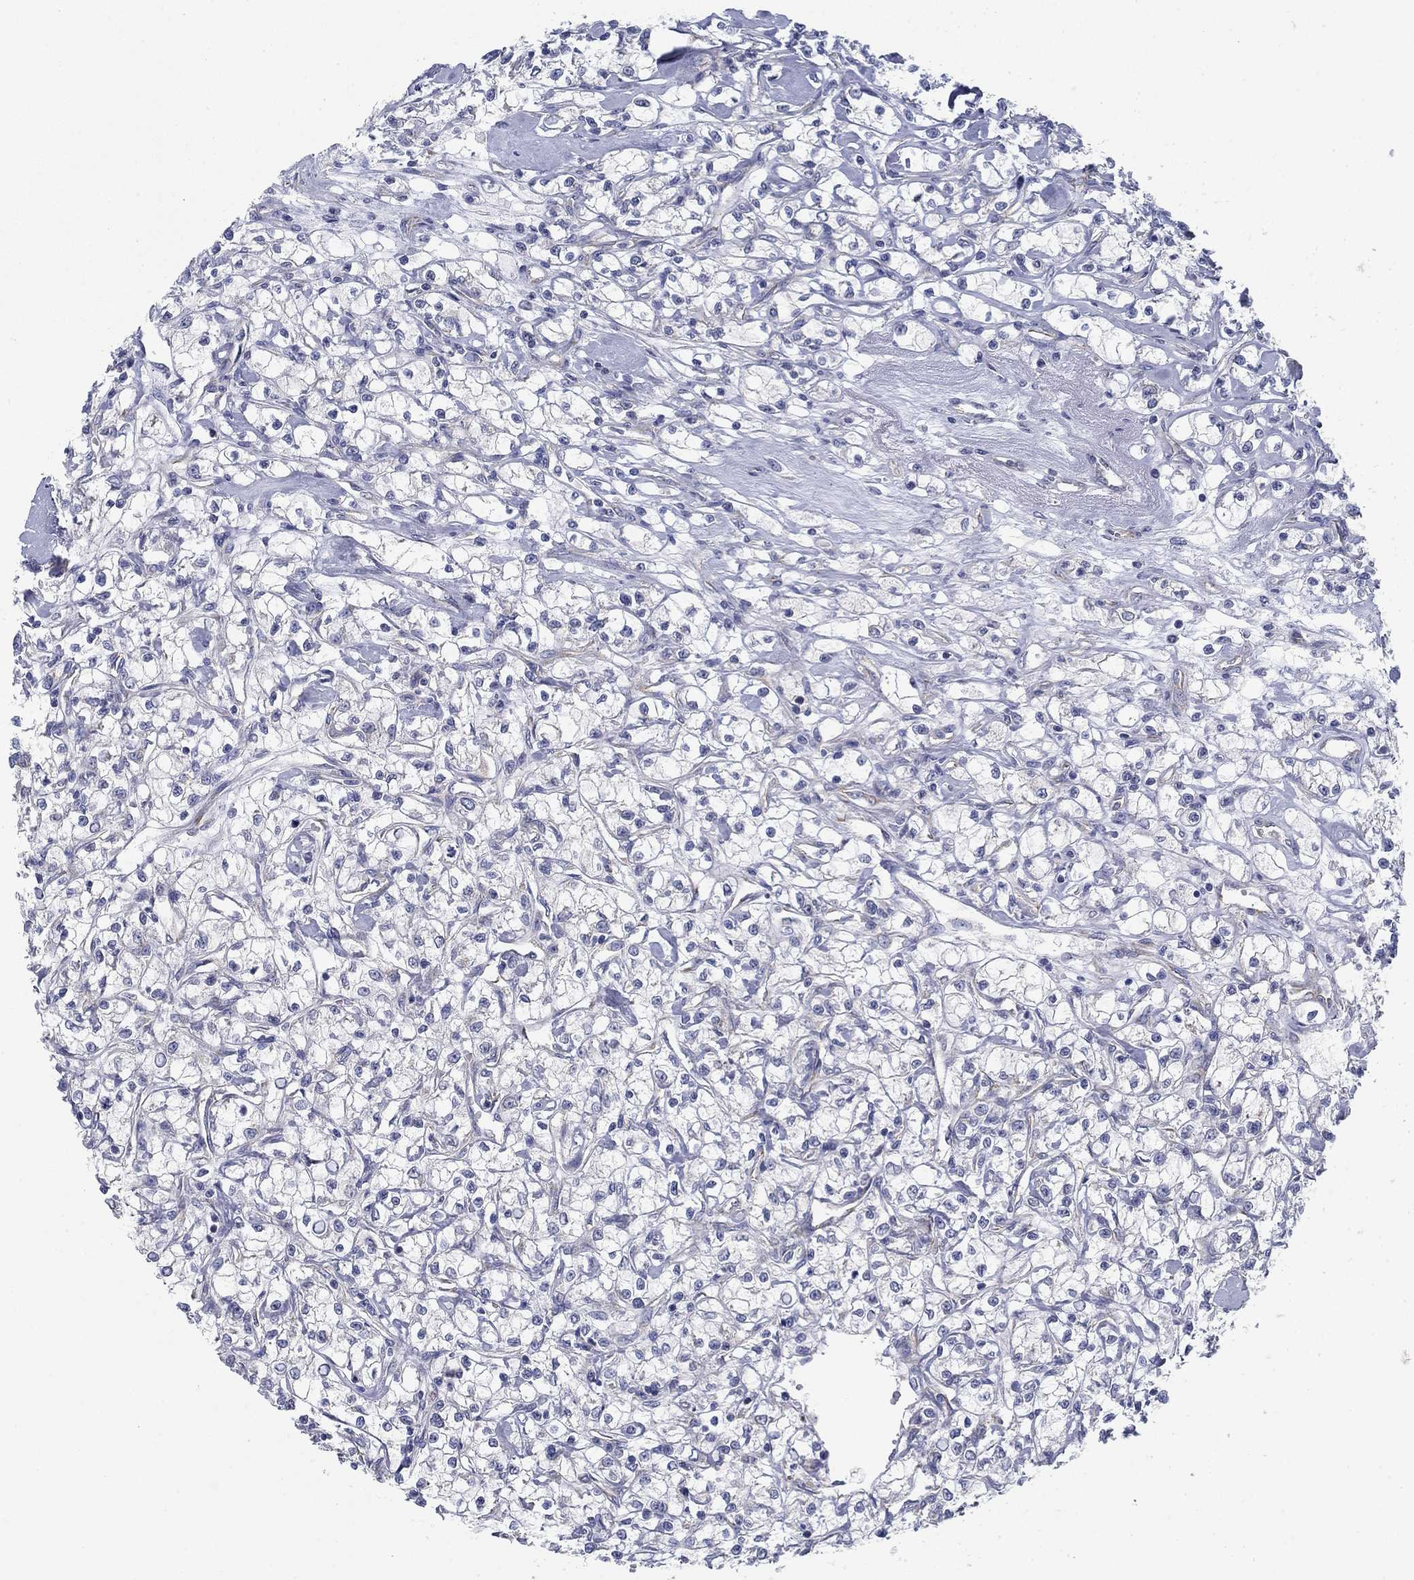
{"staining": {"intensity": "negative", "quantity": "none", "location": "none"}, "tissue": "renal cancer", "cell_type": "Tumor cells", "image_type": "cancer", "snomed": [{"axis": "morphology", "description": "Adenocarcinoma, NOS"}, {"axis": "topography", "description": "Kidney"}], "caption": "Human renal cancer stained for a protein using immunohistochemistry displays no expression in tumor cells.", "gene": "FXR1", "patient": {"sex": "female", "age": 59}}